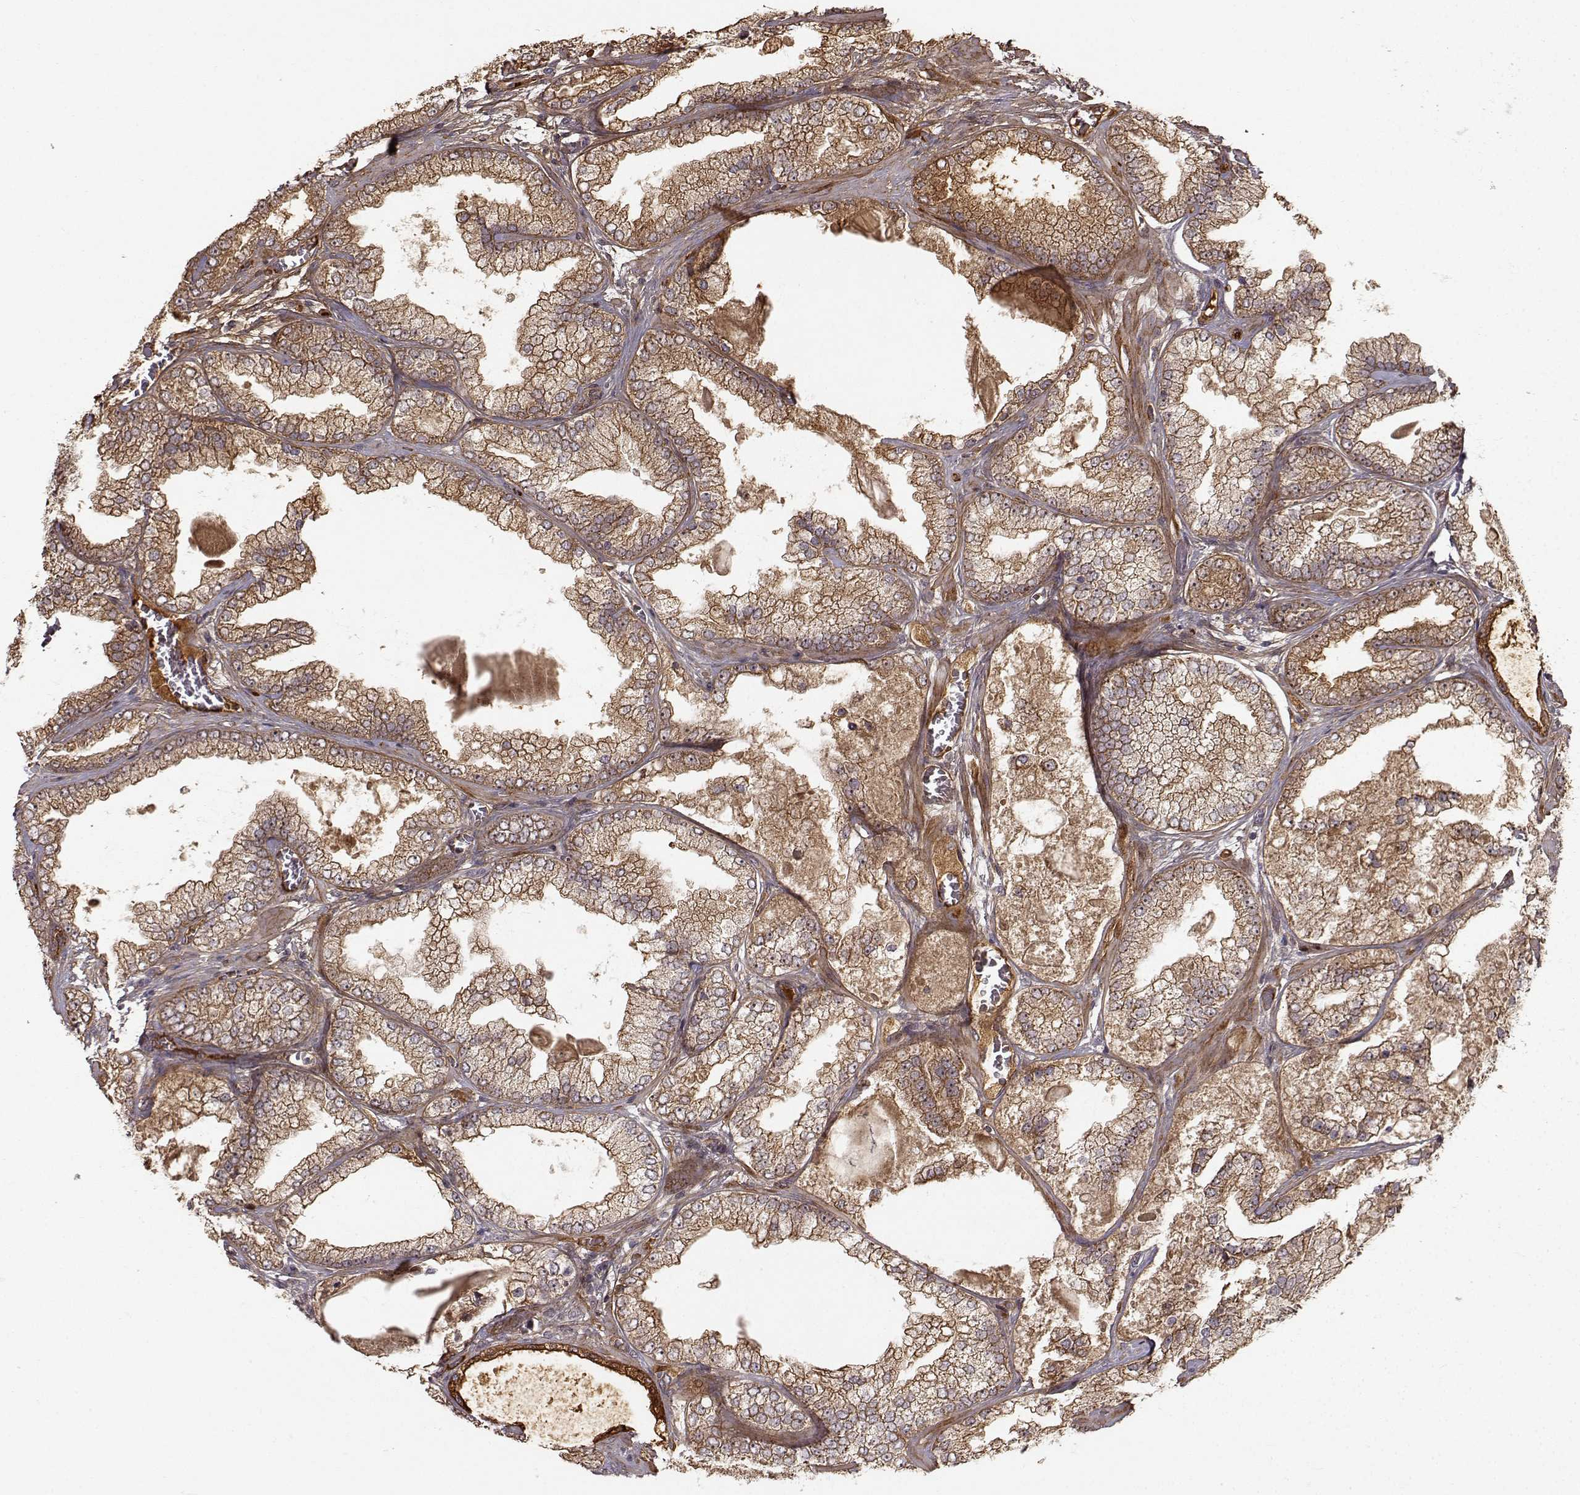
{"staining": {"intensity": "strong", "quantity": "25%-75%", "location": "cytoplasmic/membranous"}, "tissue": "prostate cancer", "cell_type": "Tumor cells", "image_type": "cancer", "snomed": [{"axis": "morphology", "description": "Adenocarcinoma, Low grade"}, {"axis": "topography", "description": "Prostate"}], "caption": "Protein staining of prostate adenocarcinoma (low-grade) tissue demonstrates strong cytoplasmic/membranous positivity in approximately 25%-75% of tumor cells. The staining was performed using DAB (3,3'-diaminobenzidine) to visualize the protein expression in brown, while the nuclei were stained in blue with hematoxylin (Magnification: 20x).", "gene": "APC", "patient": {"sex": "male", "age": 57}}